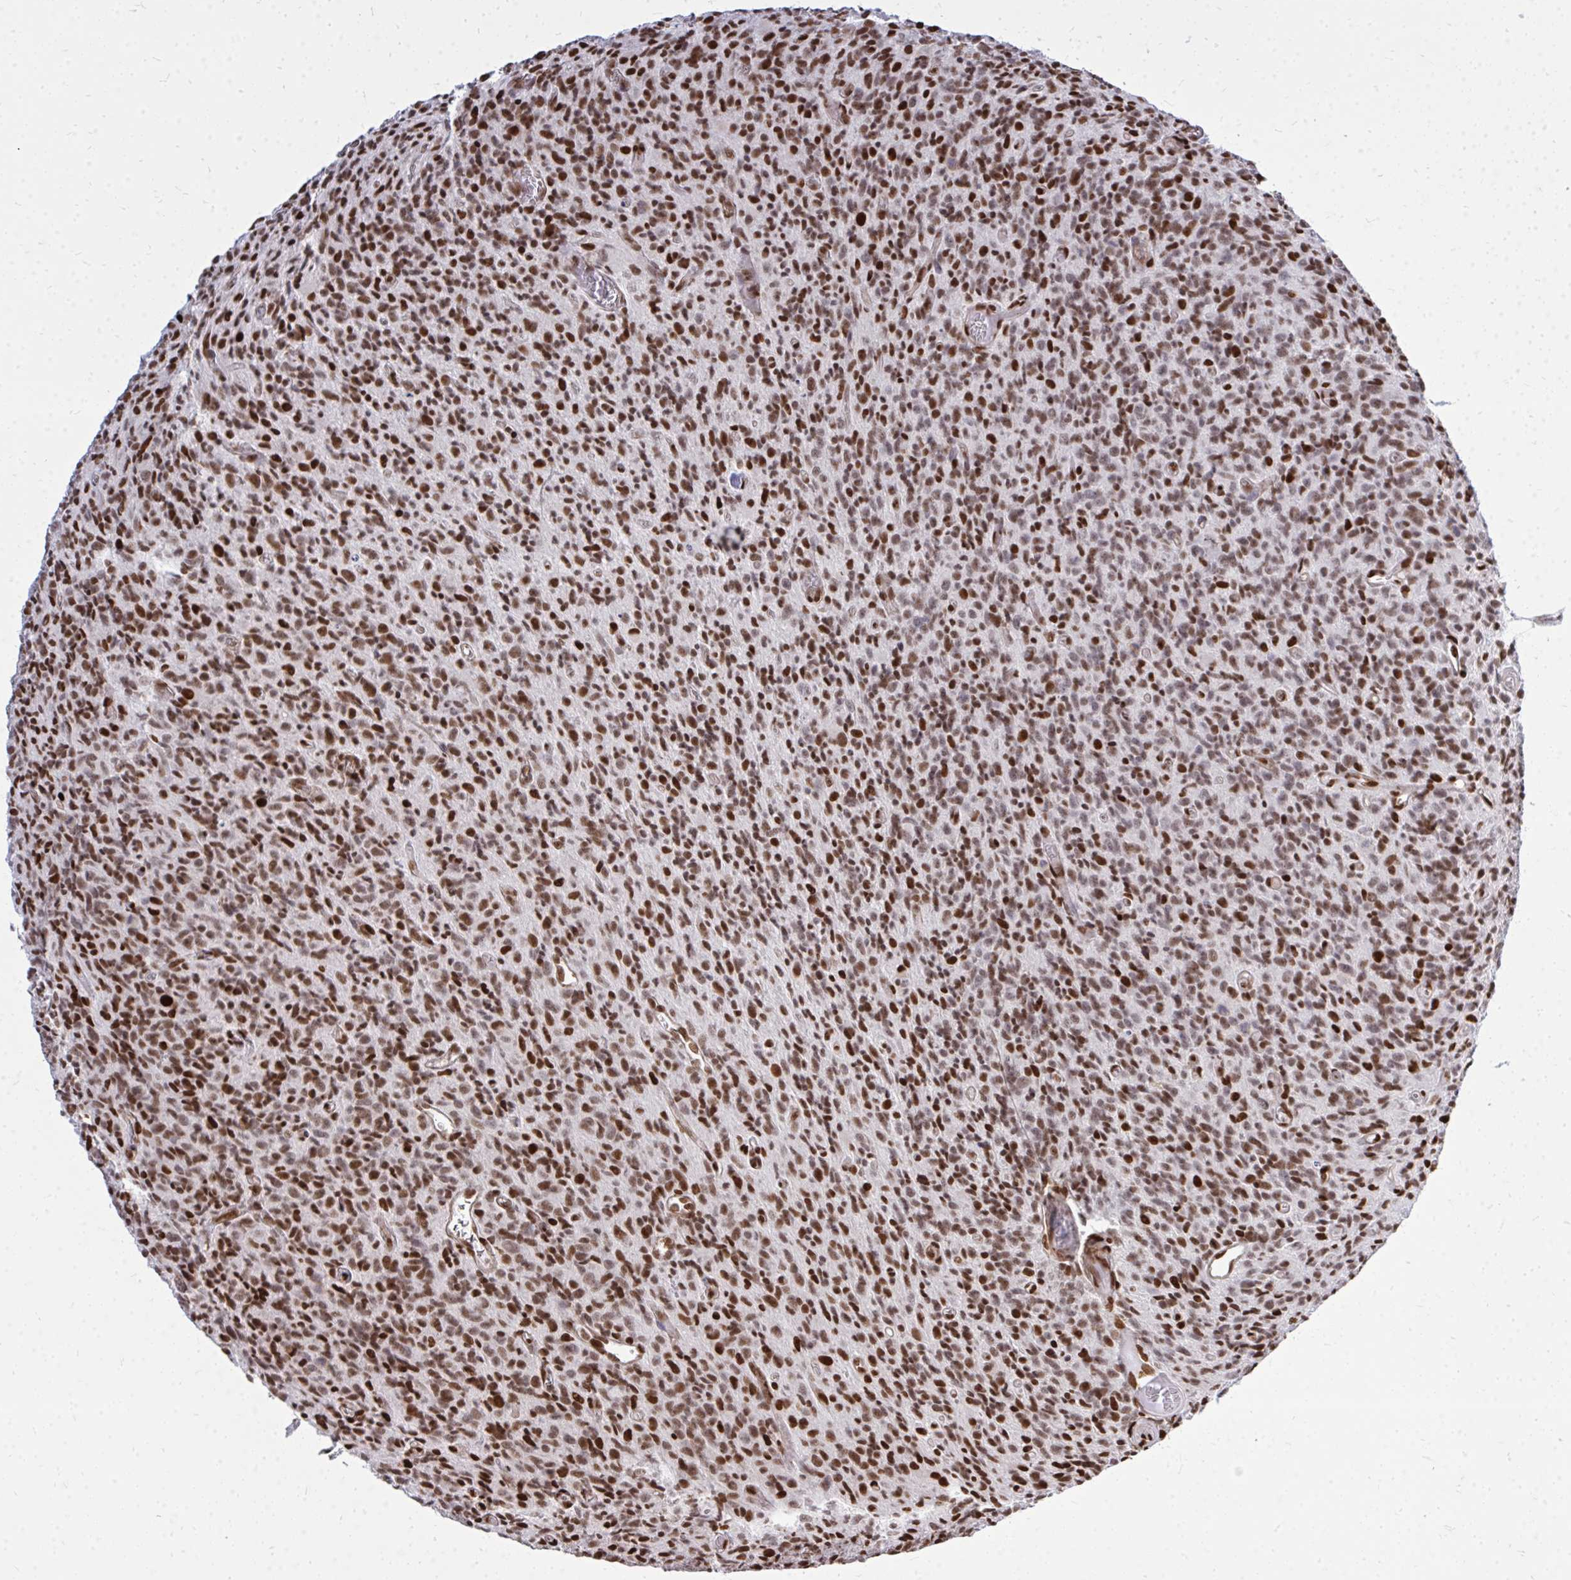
{"staining": {"intensity": "strong", "quantity": ">75%", "location": "nuclear"}, "tissue": "glioma", "cell_type": "Tumor cells", "image_type": "cancer", "snomed": [{"axis": "morphology", "description": "Glioma, malignant, High grade"}, {"axis": "topography", "description": "Brain"}], "caption": "Protein expression analysis of human glioma reveals strong nuclear staining in approximately >75% of tumor cells.", "gene": "TBL1Y", "patient": {"sex": "male", "age": 76}}